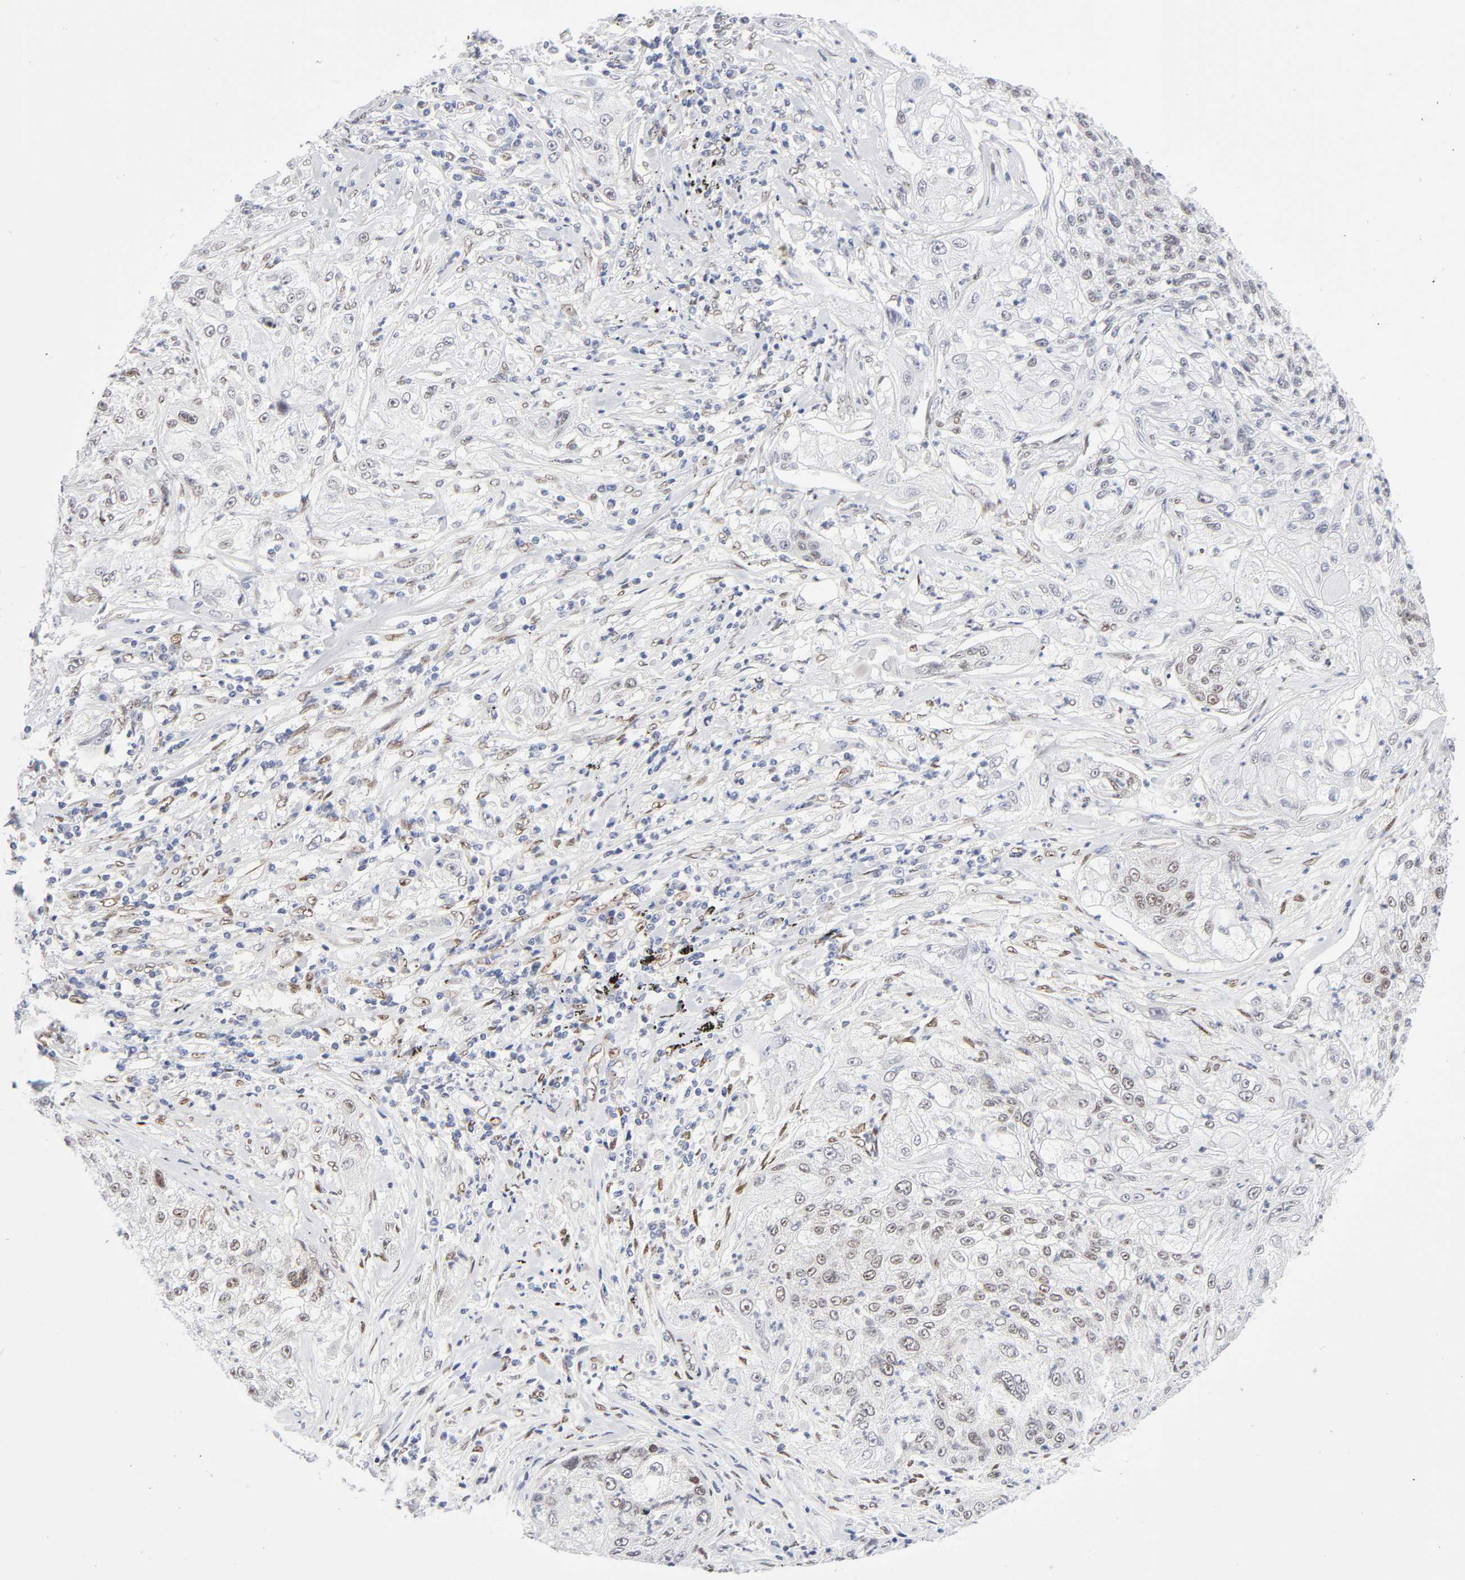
{"staining": {"intensity": "weak", "quantity": ">75%", "location": "nuclear"}, "tissue": "lung cancer", "cell_type": "Tumor cells", "image_type": "cancer", "snomed": [{"axis": "morphology", "description": "Inflammation, NOS"}, {"axis": "morphology", "description": "Squamous cell carcinoma, NOS"}, {"axis": "topography", "description": "Lymph node"}, {"axis": "topography", "description": "Soft tissue"}, {"axis": "topography", "description": "Lung"}], "caption": "The image displays a brown stain indicating the presence of a protein in the nuclear of tumor cells in lung cancer (squamous cell carcinoma).", "gene": "NFIC", "patient": {"sex": "male", "age": 66}}